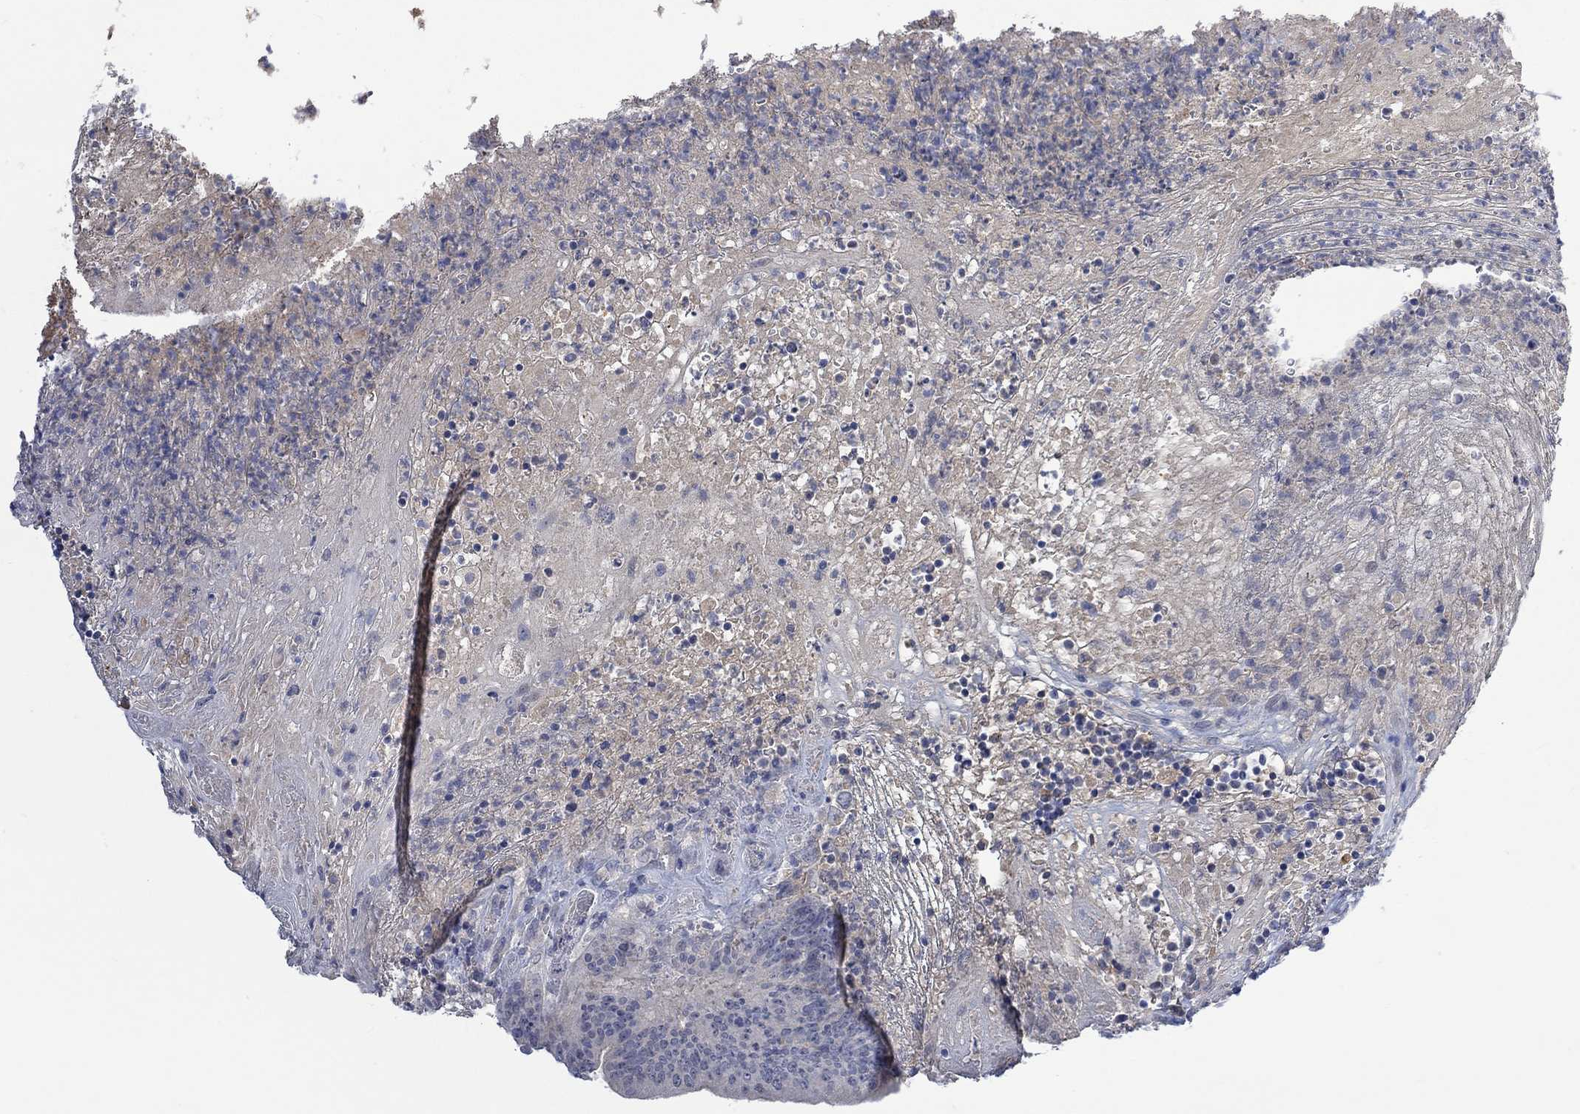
{"staining": {"intensity": "negative", "quantity": "none", "location": "none"}, "tissue": "colorectal cancer", "cell_type": "Tumor cells", "image_type": "cancer", "snomed": [{"axis": "morphology", "description": "Adenocarcinoma, NOS"}, {"axis": "topography", "description": "Colon"}], "caption": "Immunohistochemical staining of human colorectal cancer displays no significant staining in tumor cells.", "gene": "MSTN", "patient": {"sex": "female", "age": 75}}